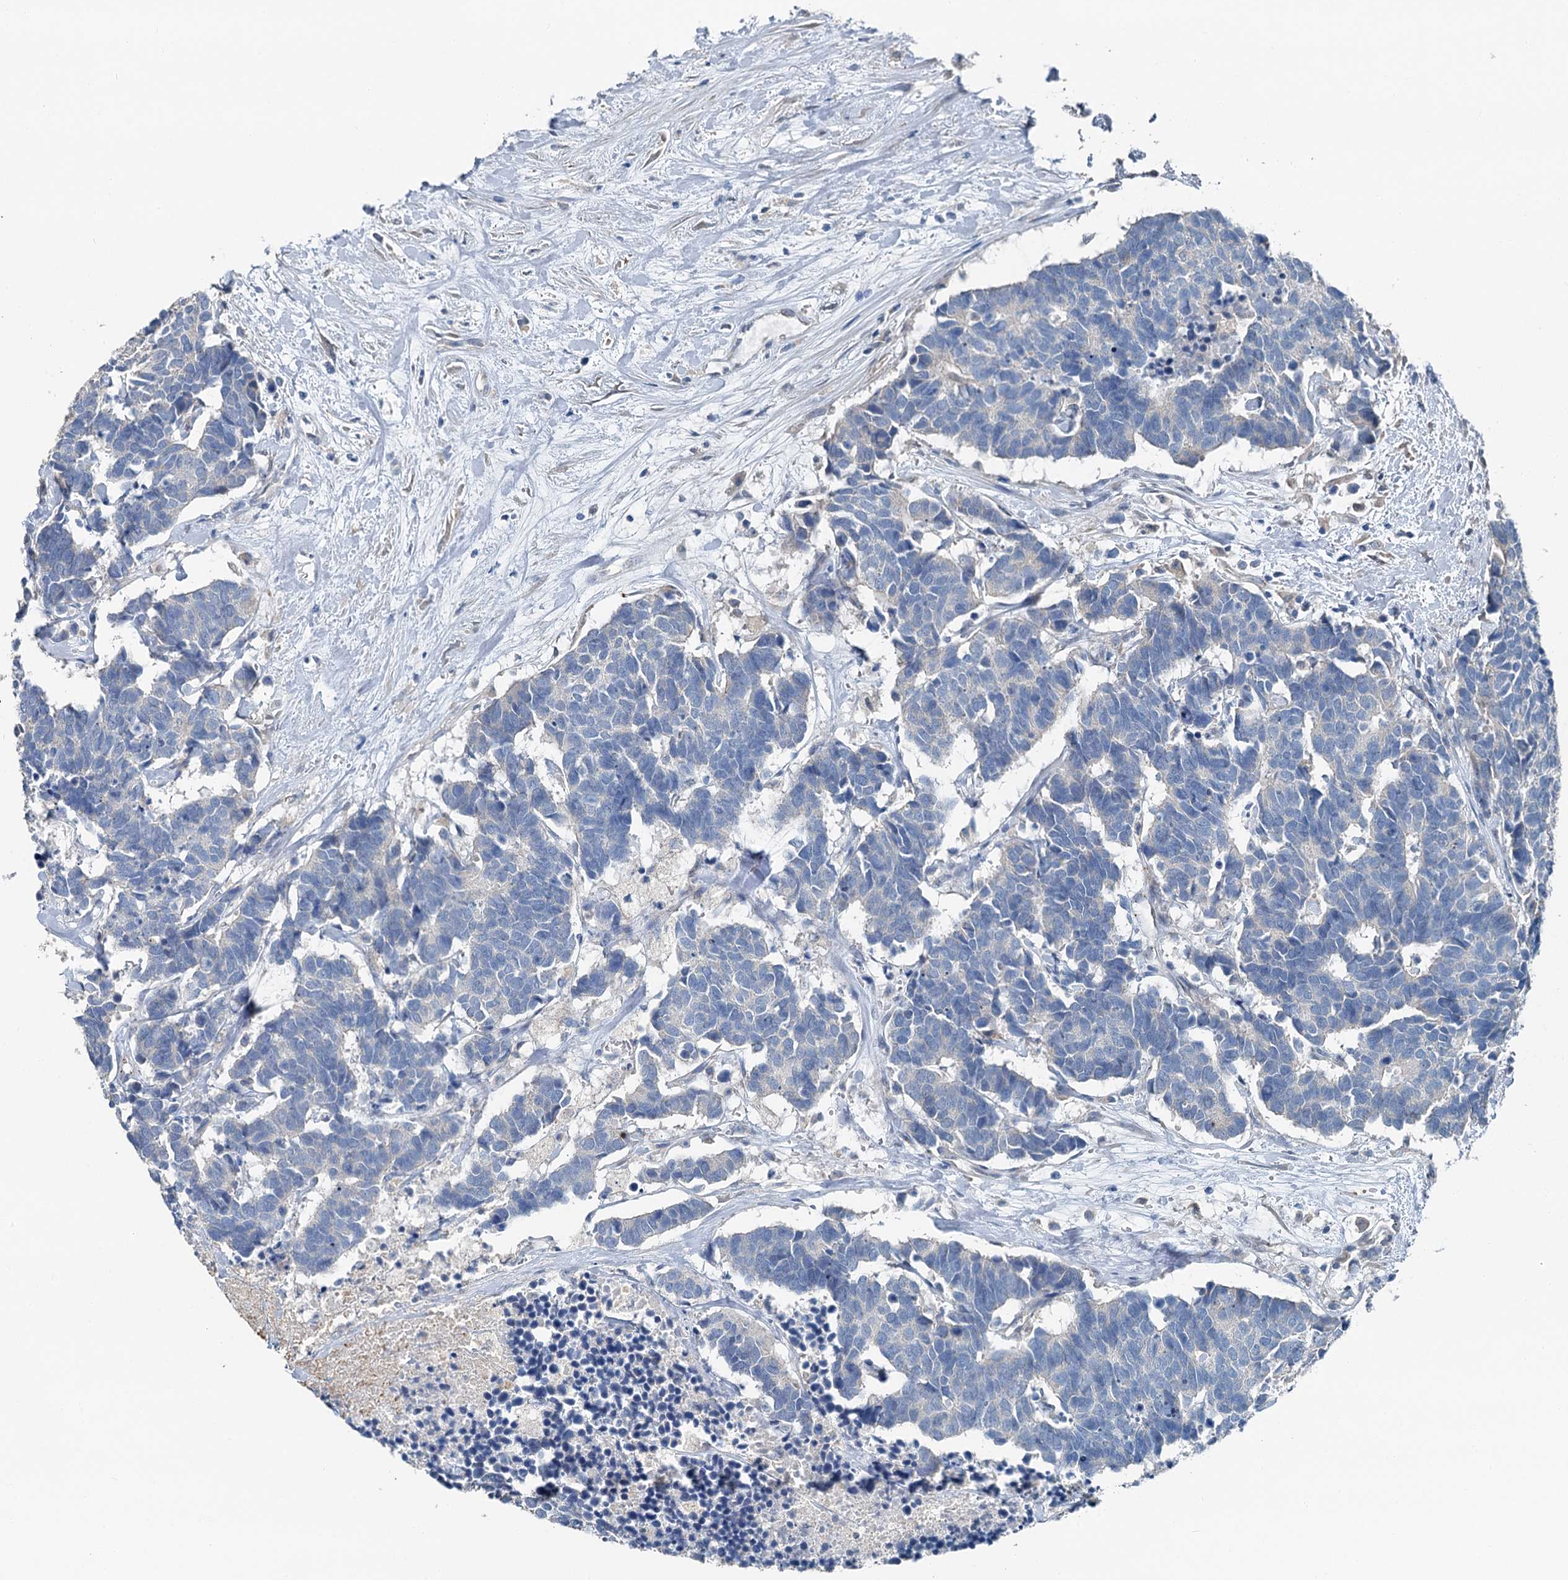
{"staining": {"intensity": "negative", "quantity": "none", "location": "none"}, "tissue": "carcinoid", "cell_type": "Tumor cells", "image_type": "cancer", "snomed": [{"axis": "morphology", "description": "Carcinoma, NOS"}, {"axis": "morphology", "description": "Carcinoid, malignant, NOS"}, {"axis": "topography", "description": "Urinary bladder"}], "caption": "This is a photomicrograph of IHC staining of malignant carcinoid, which shows no positivity in tumor cells.", "gene": "C6orf120", "patient": {"sex": "male", "age": 57}}